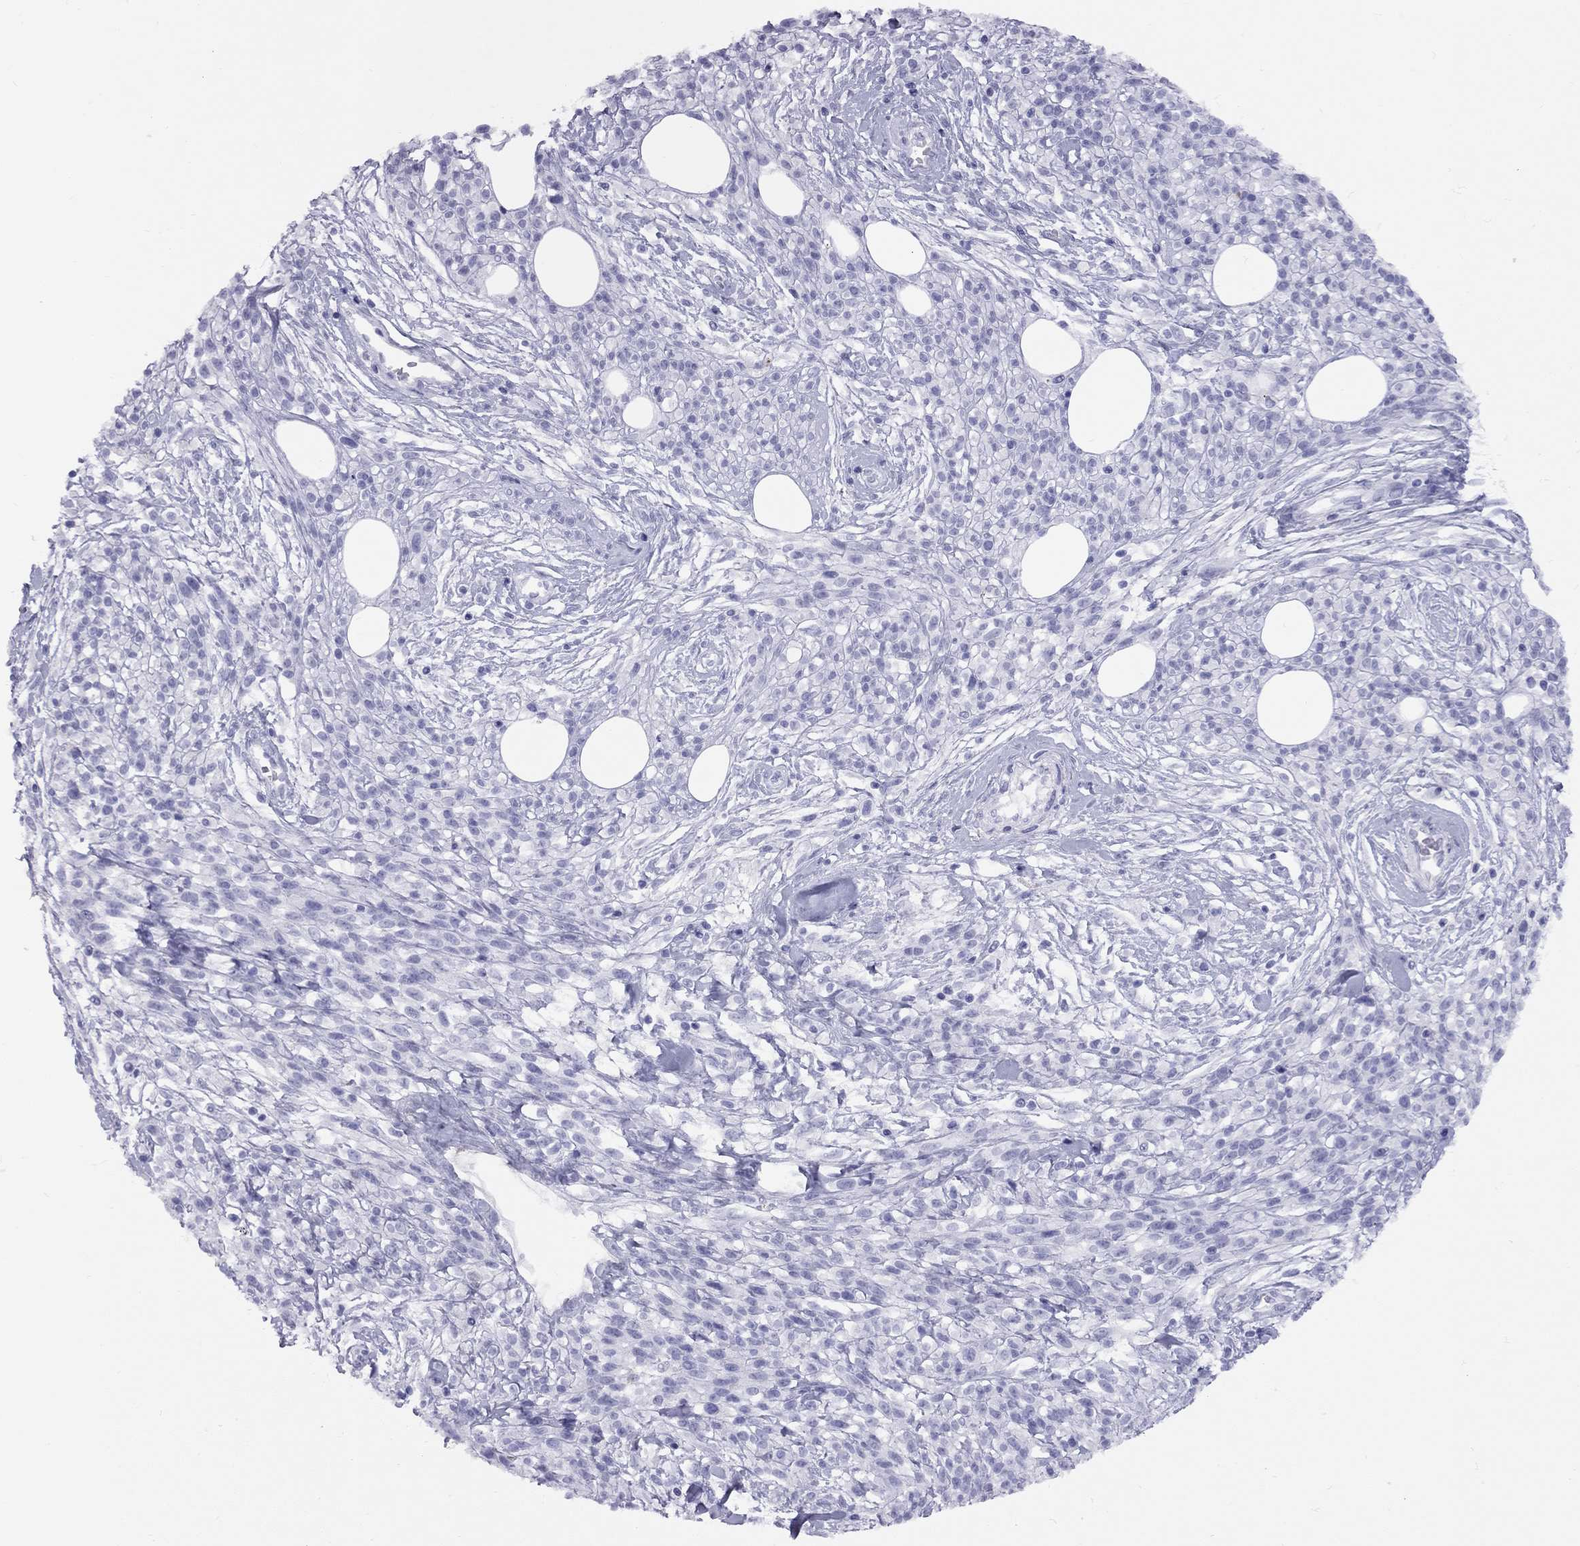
{"staining": {"intensity": "negative", "quantity": "none", "location": "none"}, "tissue": "melanoma", "cell_type": "Tumor cells", "image_type": "cancer", "snomed": [{"axis": "morphology", "description": "Malignant melanoma, NOS"}, {"axis": "topography", "description": "Skin"}, {"axis": "topography", "description": "Skin of trunk"}], "caption": "An immunohistochemistry (IHC) photomicrograph of melanoma is shown. There is no staining in tumor cells of melanoma. (DAB (3,3'-diaminobenzidine) immunohistochemistry, high magnification).", "gene": "FSCN3", "patient": {"sex": "male", "age": 74}}